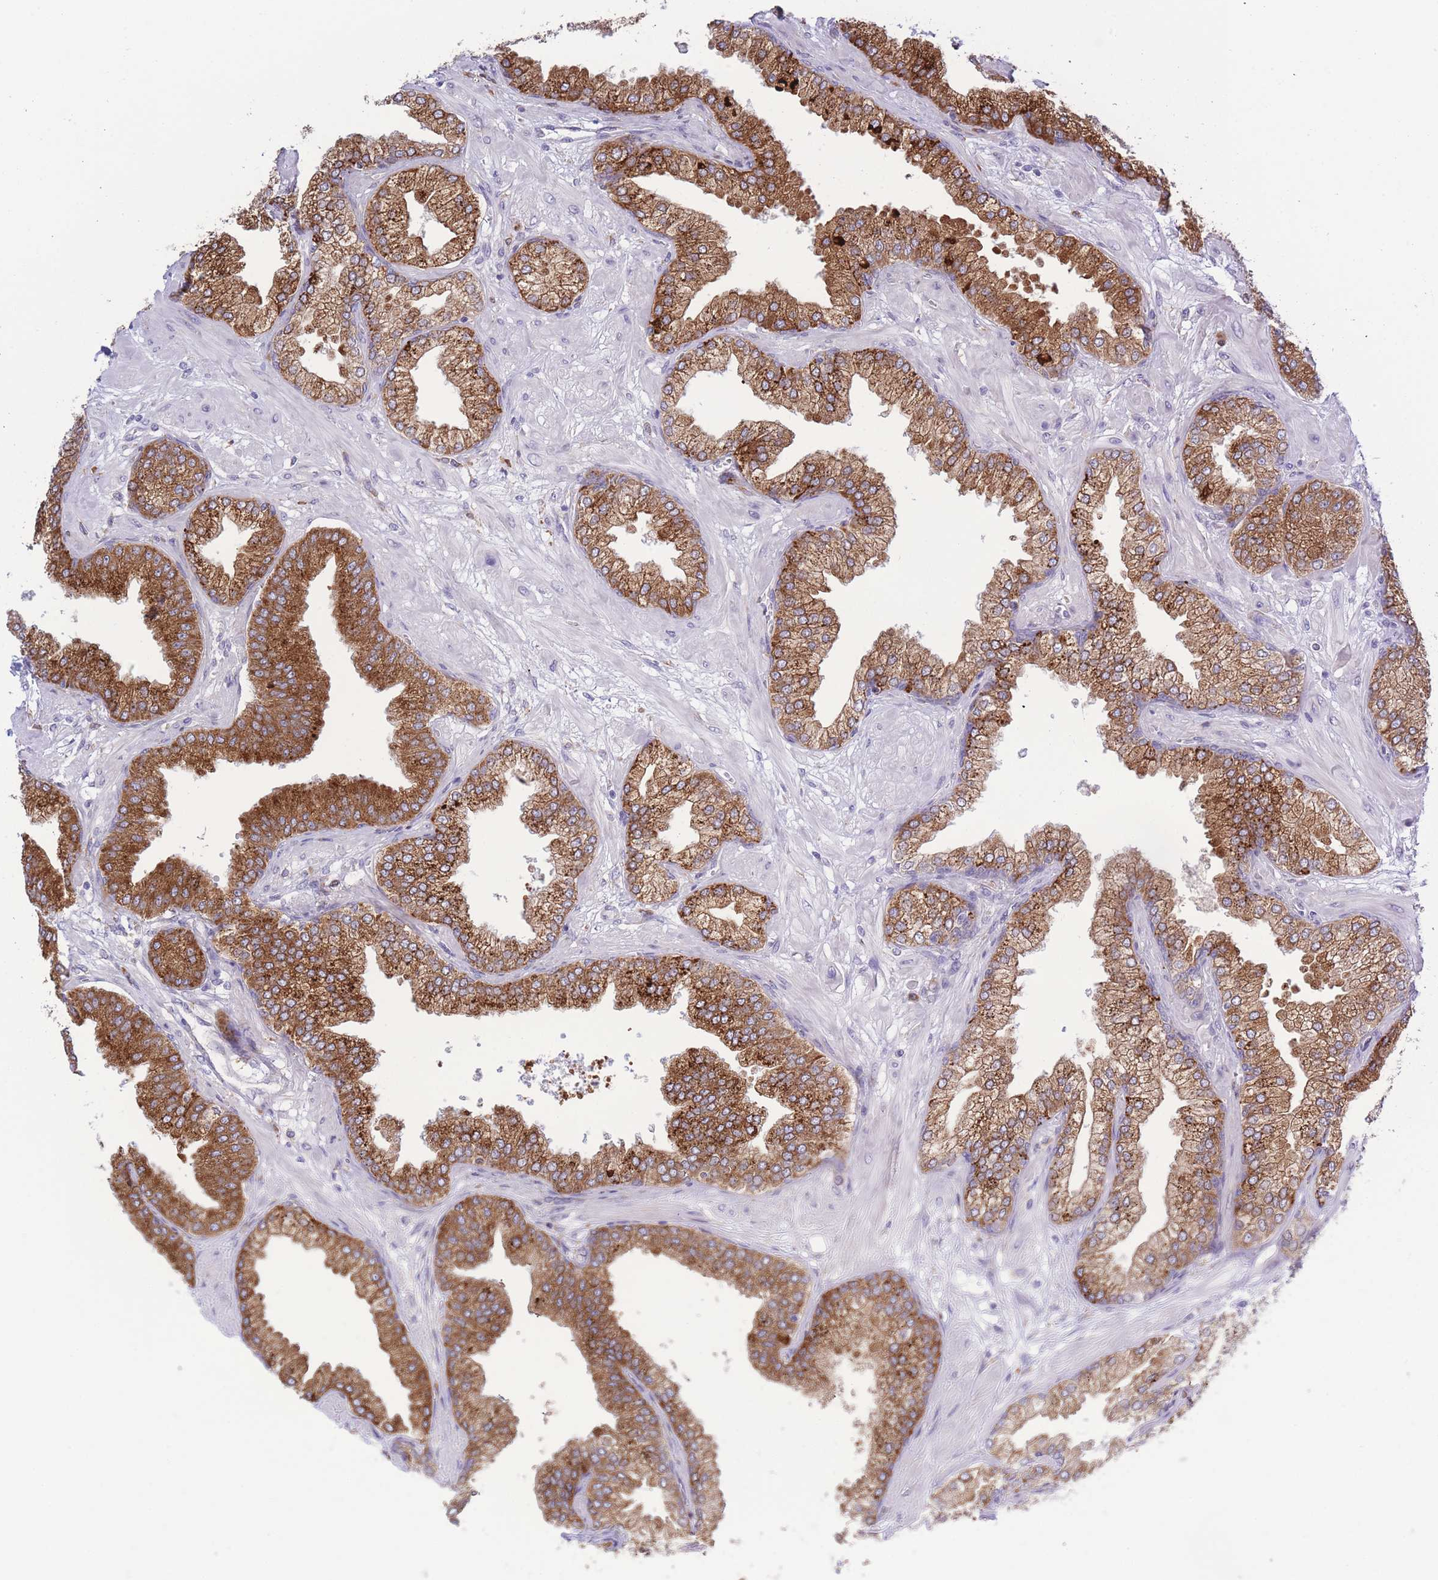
{"staining": {"intensity": "moderate", "quantity": ">75%", "location": "cytoplasmic/membranous"}, "tissue": "prostate cancer", "cell_type": "Tumor cells", "image_type": "cancer", "snomed": [{"axis": "morphology", "description": "Adenocarcinoma, Low grade"}, {"axis": "topography", "description": "Prostate"}], "caption": "Human prostate cancer stained with a protein marker displays moderate staining in tumor cells.", "gene": "MYDGF", "patient": {"sex": "male", "age": 55}}